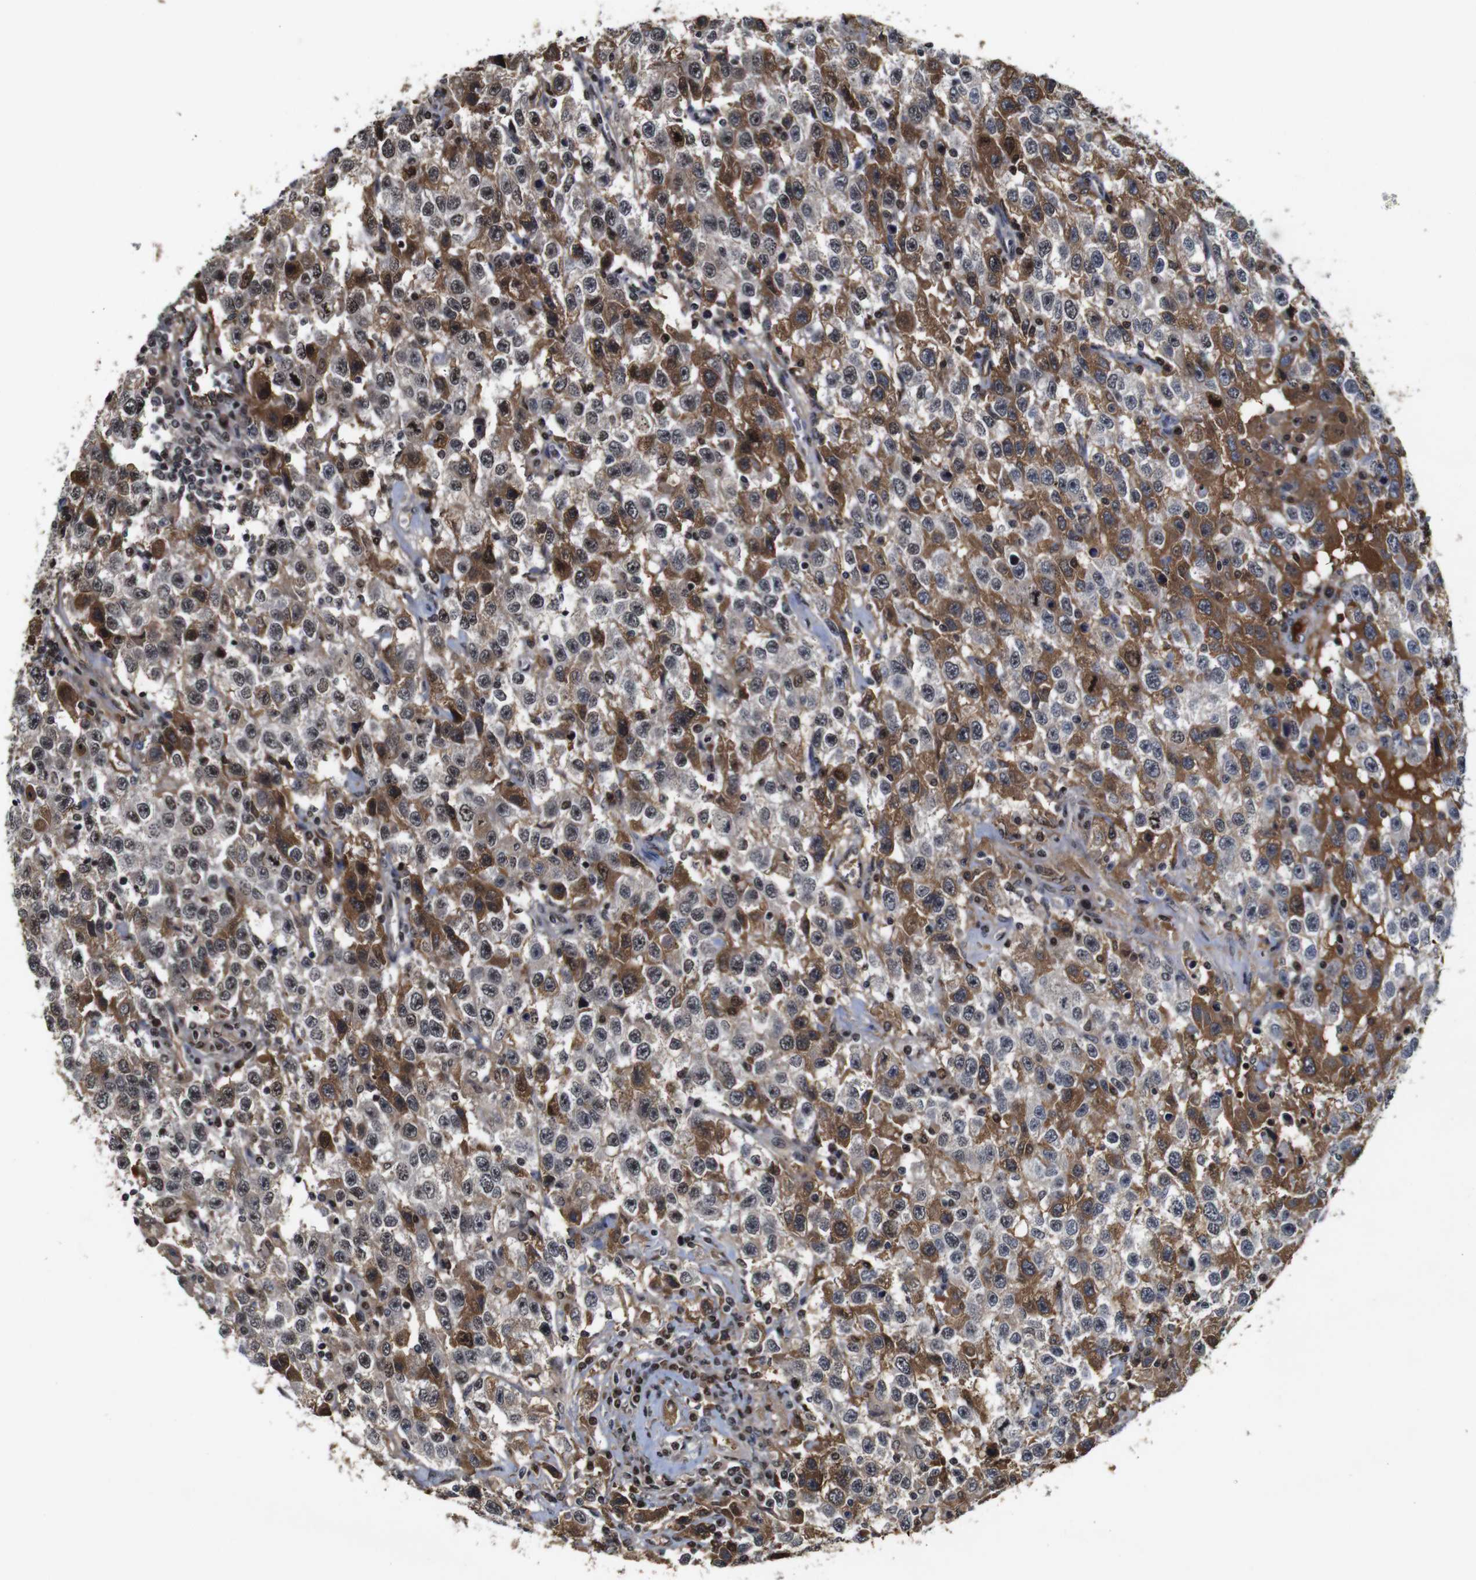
{"staining": {"intensity": "moderate", "quantity": "25%-75%", "location": "cytoplasmic/membranous,nuclear"}, "tissue": "testis cancer", "cell_type": "Tumor cells", "image_type": "cancer", "snomed": [{"axis": "morphology", "description": "Seminoma, NOS"}, {"axis": "topography", "description": "Testis"}], "caption": "A brown stain highlights moderate cytoplasmic/membranous and nuclear positivity of a protein in human testis cancer tumor cells. (Stains: DAB (3,3'-diaminobenzidine) in brown, nuclei in blue, Microscopy: brightfield microscopy at high magnification).", "gene": "MYC", "patient": {"sex": "male", "age": 41}}